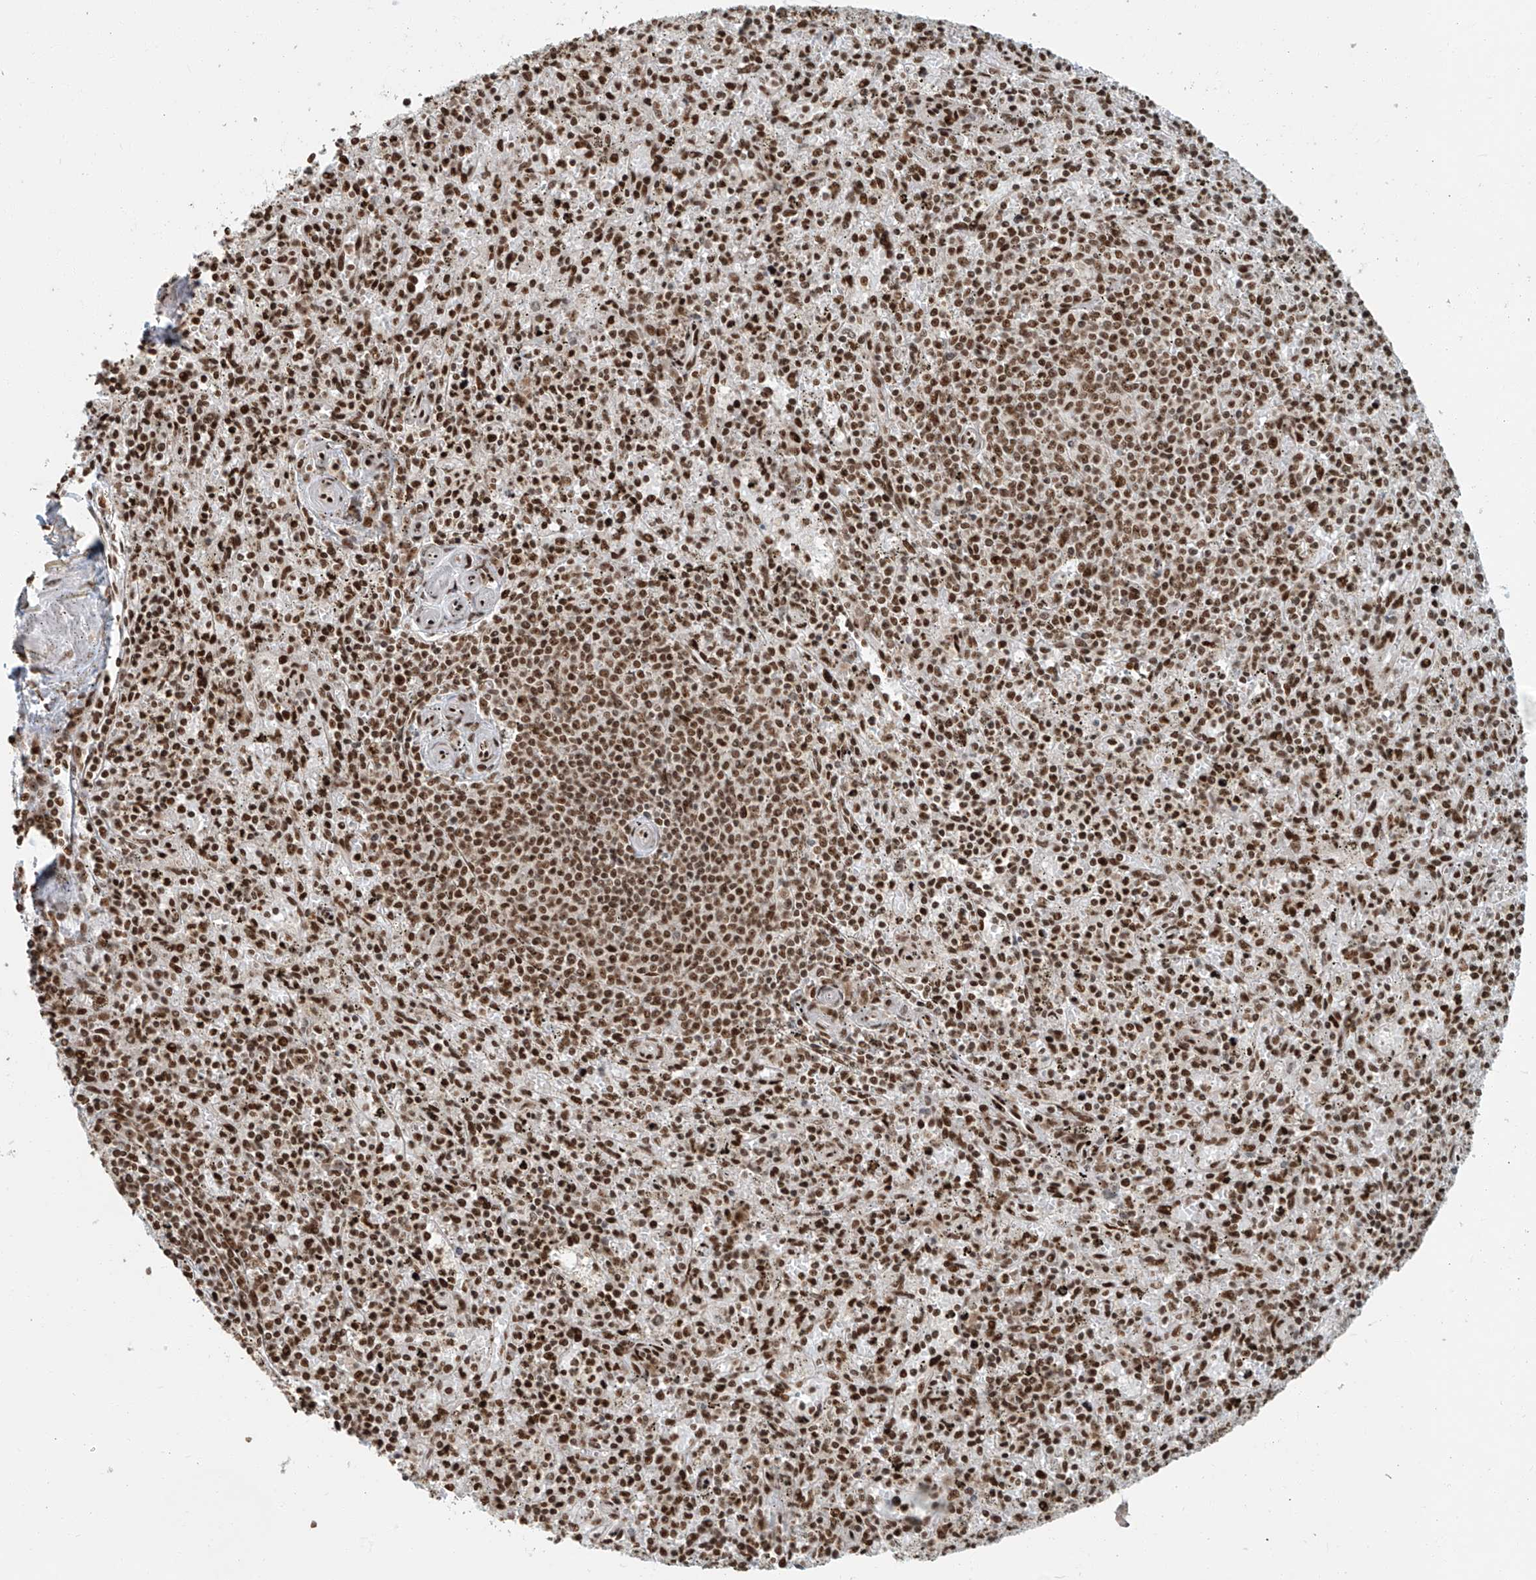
{"staining": {"intensity": "strong", "quantity": ">75%", "location": "nuclear"}, "tissue": "spleen", "cell_type": "Cells in red pulp", "image_type": "normal", "snomed": [{"axis": "morphology", "description": "Normal tissue, NOS"}, {"axis": "topography", "description": "Spleen"}], "caption": "Strong nuclear staining is identified in approximately >75% of cells in red pulp in benign spleen.", "gene": "FAM193B", "patient": {"sex": "male", "age": 72}}